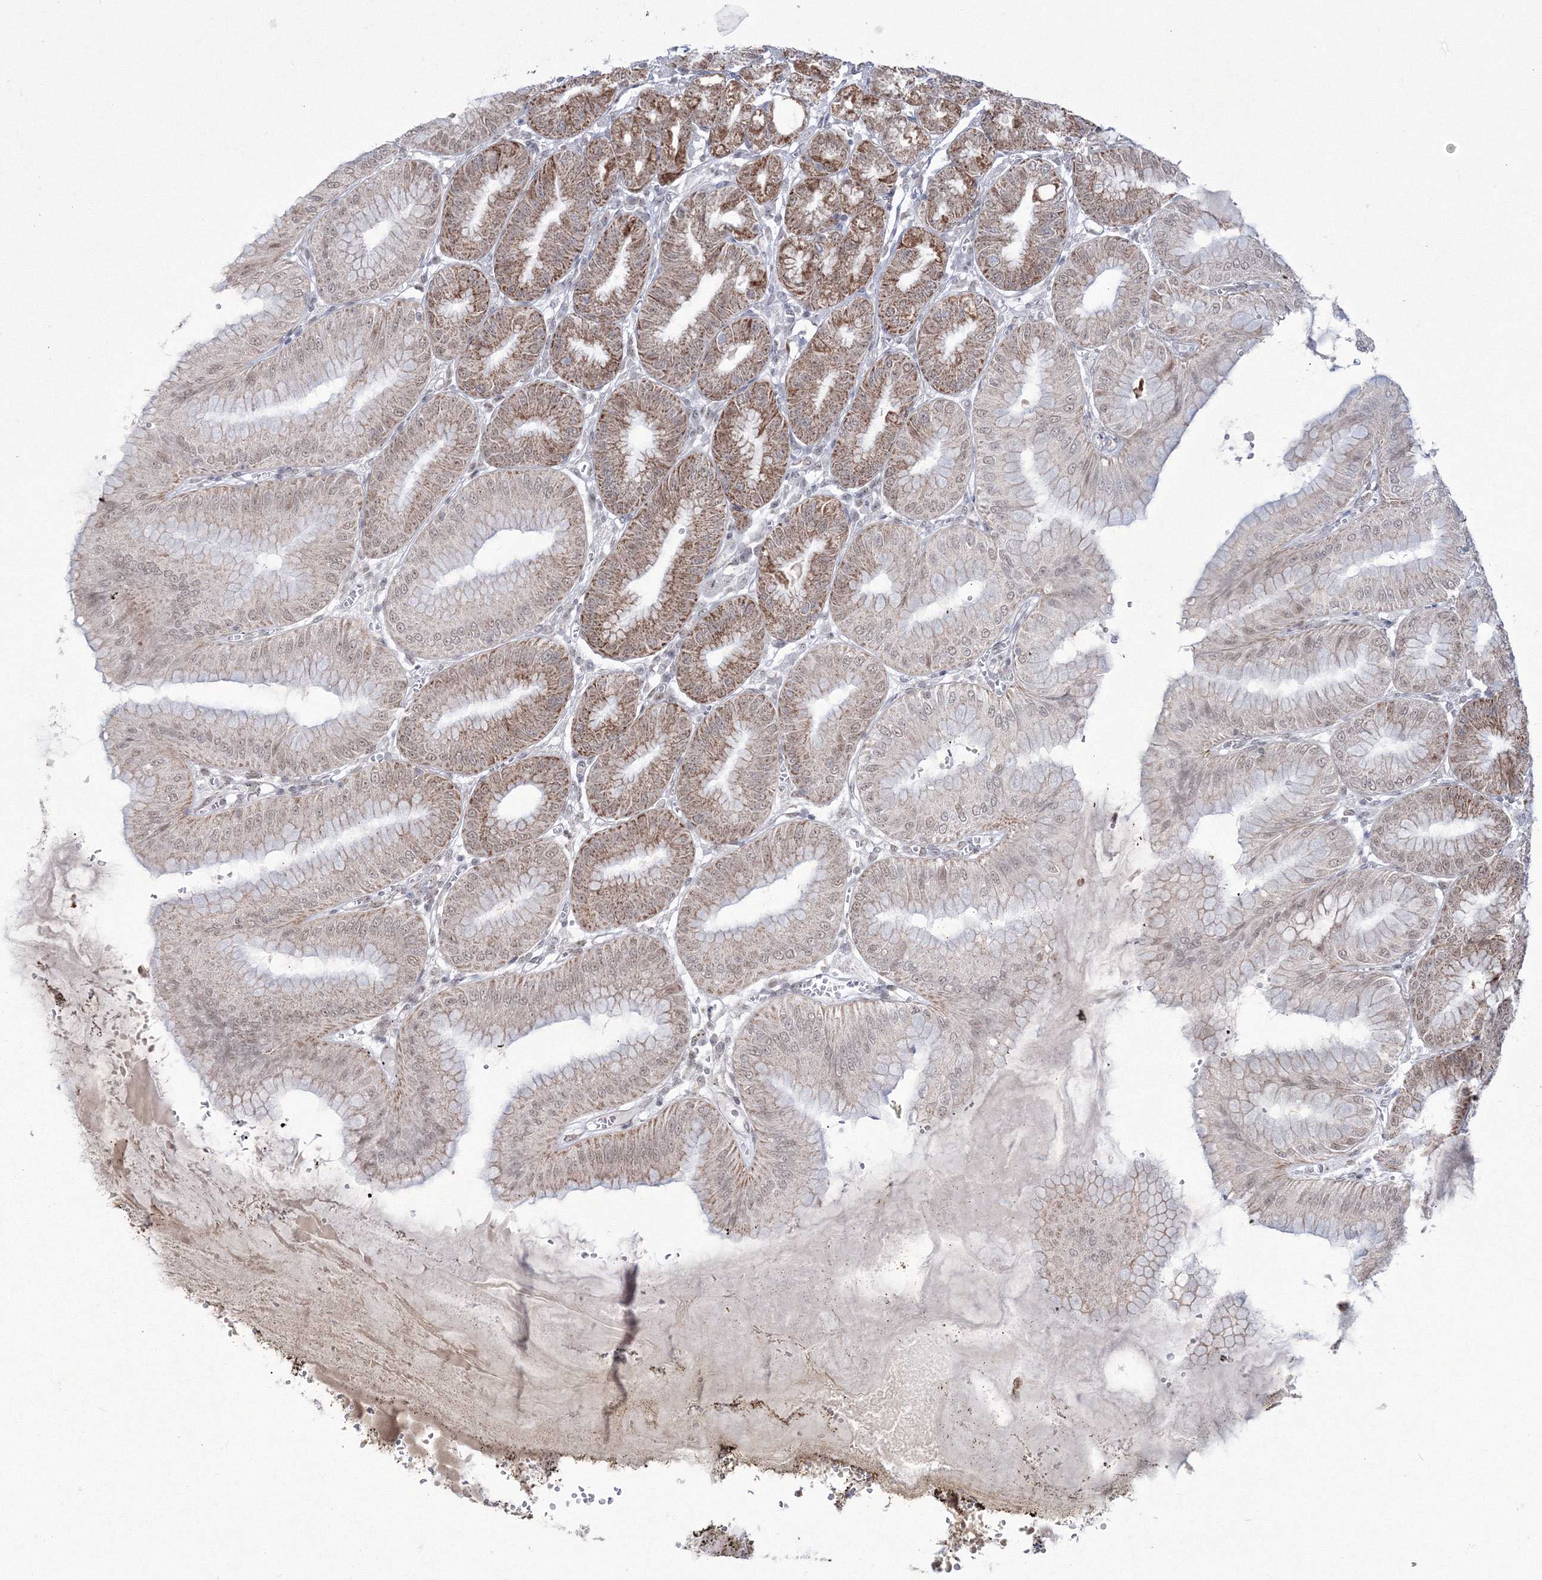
{"staining": {"intensity": "strong", "quantity": "25%-75%", "location": "cytoplasmic/membranous,nuclear"}, "tissue": "stomach", "cell_type": "Glandular cells", "image_type": "normal", "snomed": [{"axis": "morphology", "description": "Normal tissue, NOS"}, {"axis": "topography", "description": "Stomach, lower"}], "caption": "Glandular cells show high levels of strong cytoplasmic/membranous,nuclear expression in about 25%-75% of cells in benign stomach.", "gene": "GRSF1", "patient": {"sex": "male", "age": 71}}